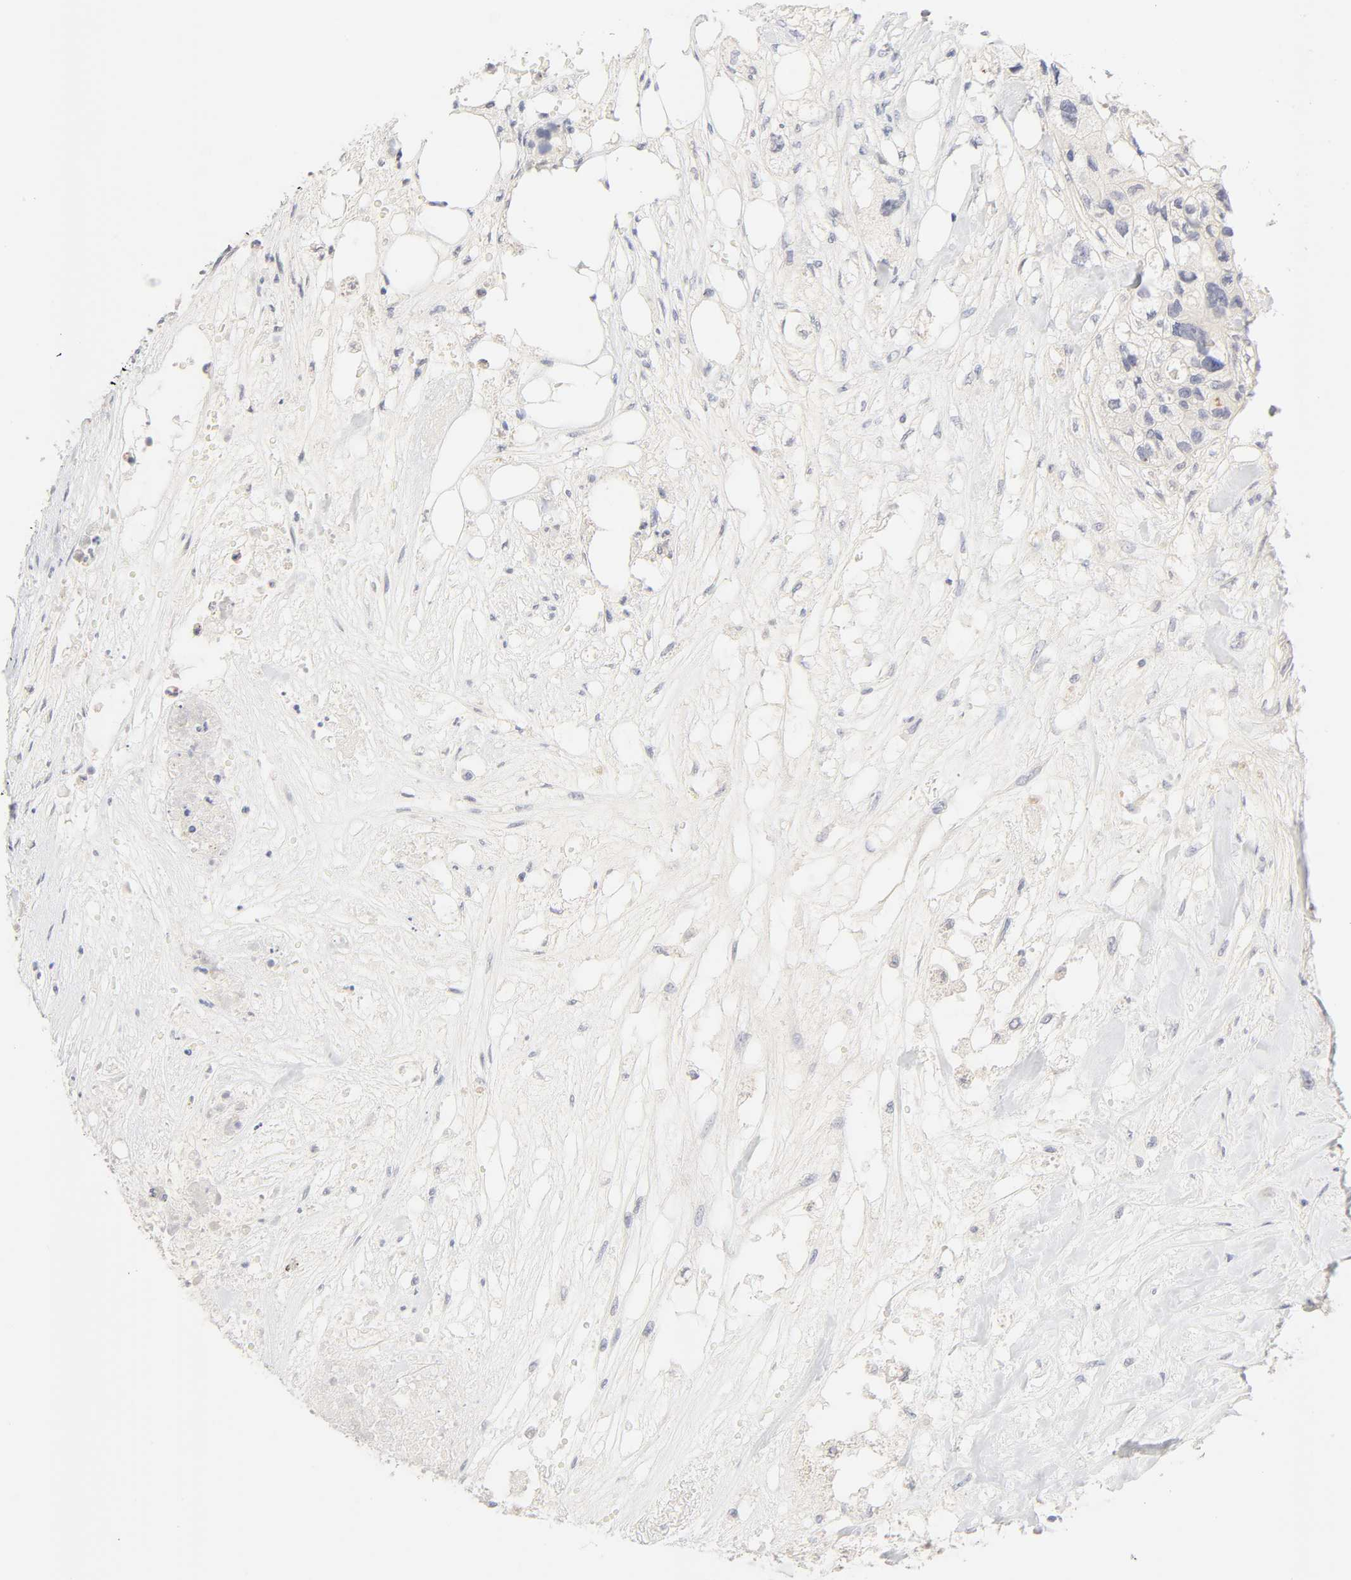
{"staining": {"intensity": "negative", "quantity": "none", "location": "none"}, "tissue": "colorectal cancer", "cell_type": "Tumor cells", "image_type": "cancer", "snomed": [{"axis": "morphology", "description": "Adenocarcinoma, NOS"}, {"axis": "topography", "description": "Colon"}], "caption": "Tumor cells are negative for protein expression in human adenocarcinoma (colorectal). (DAB IHC visualized using brightfield microscopy, high magnification).", "gene": "CYP4B1", "patient": {"sex": "female", "age": 57}}